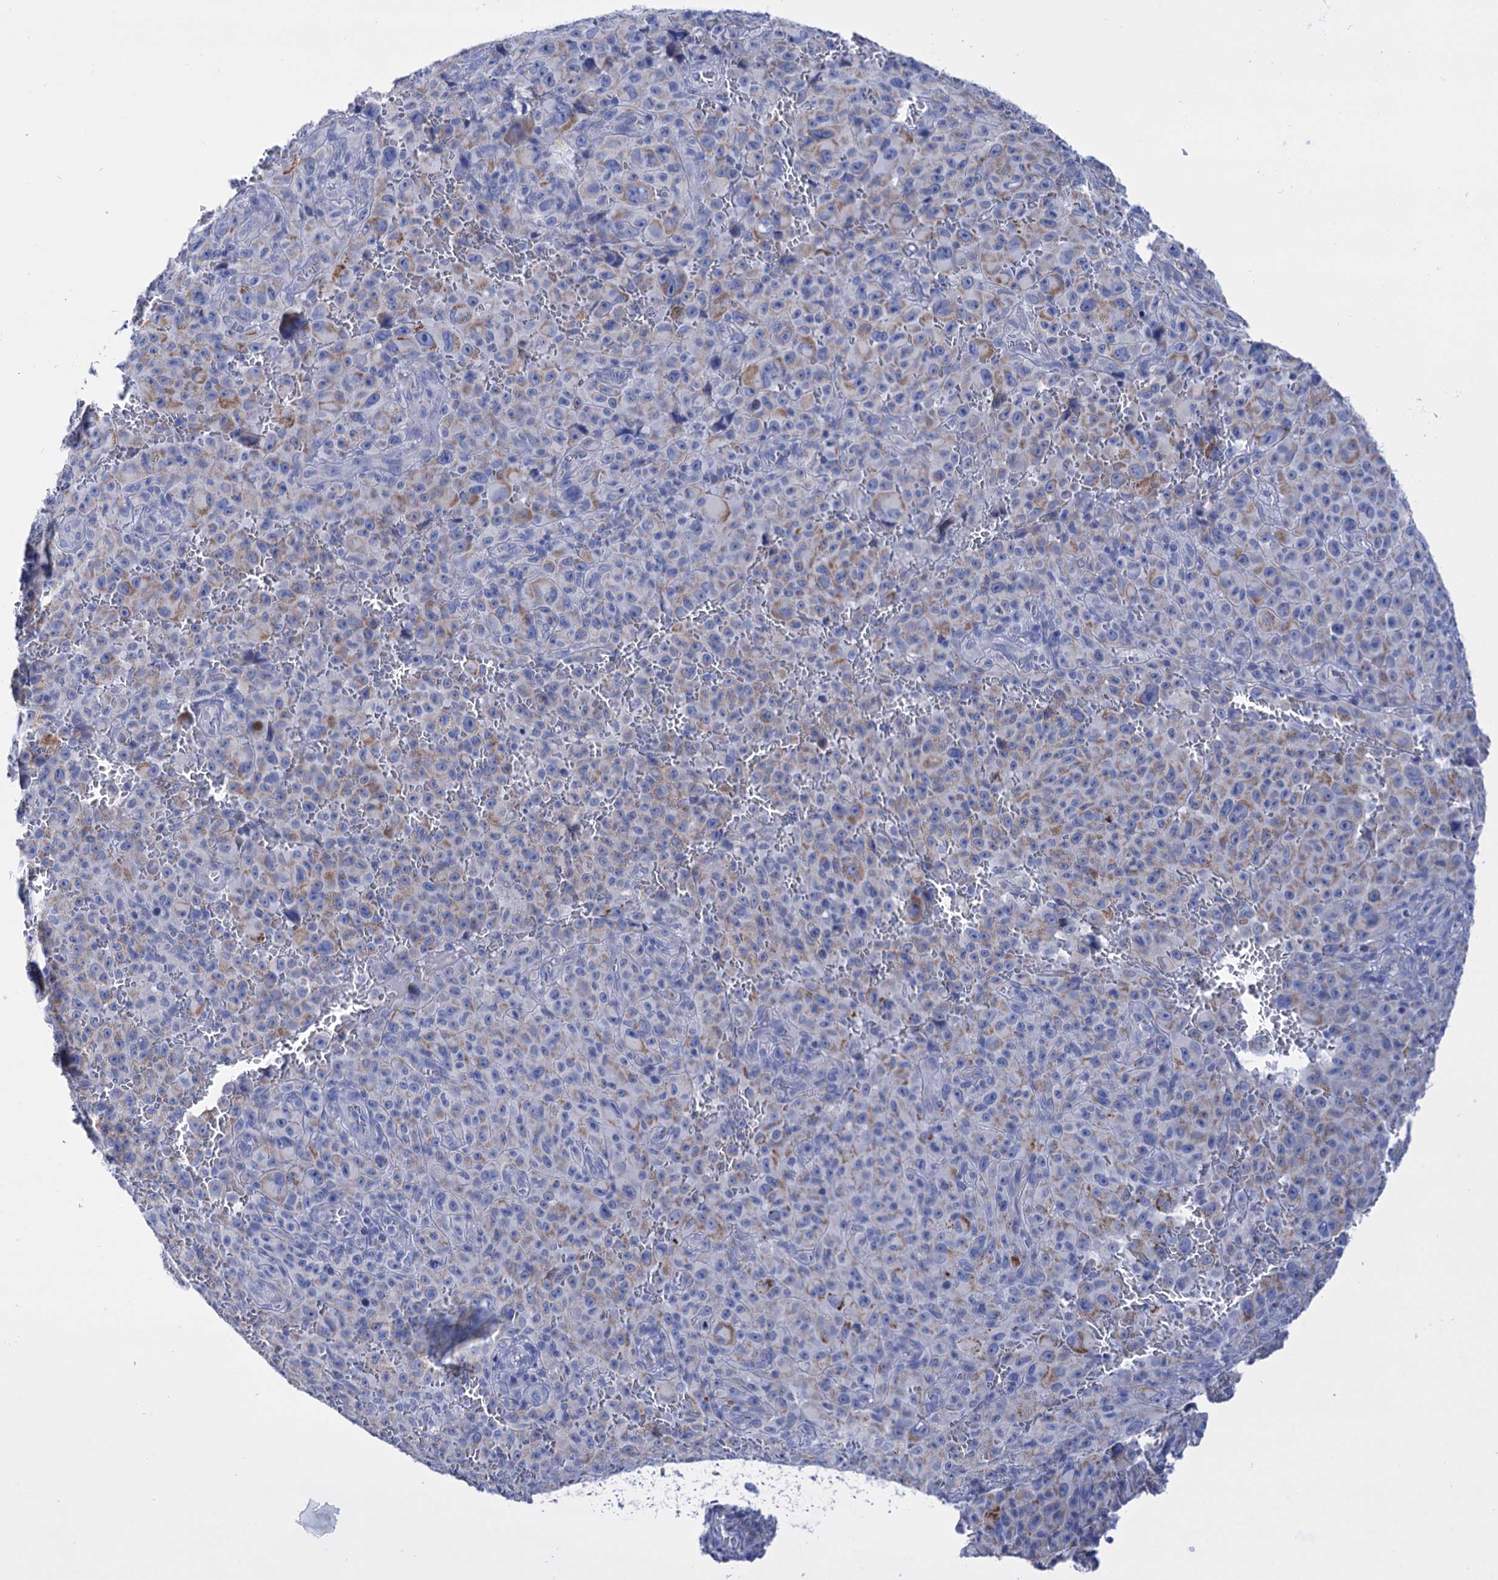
{"staining": {"intensity": "negative", "quantity": "none", "location": "none"}, "tissue": "melanoma", "cell_type": "Tumor cells", "image_type": "cancer", "snomed": [{"axis": "morphology", "description": "Malignant melanoma, NOS"}, {"axis": "topography", "description": "Skin"}], "caption": "Melanoma stained for a protein using immunohistochemistry reveals no expression tumor cells.", "gene": "YARS2", "patient": {"sex": "female", "age": 82}}